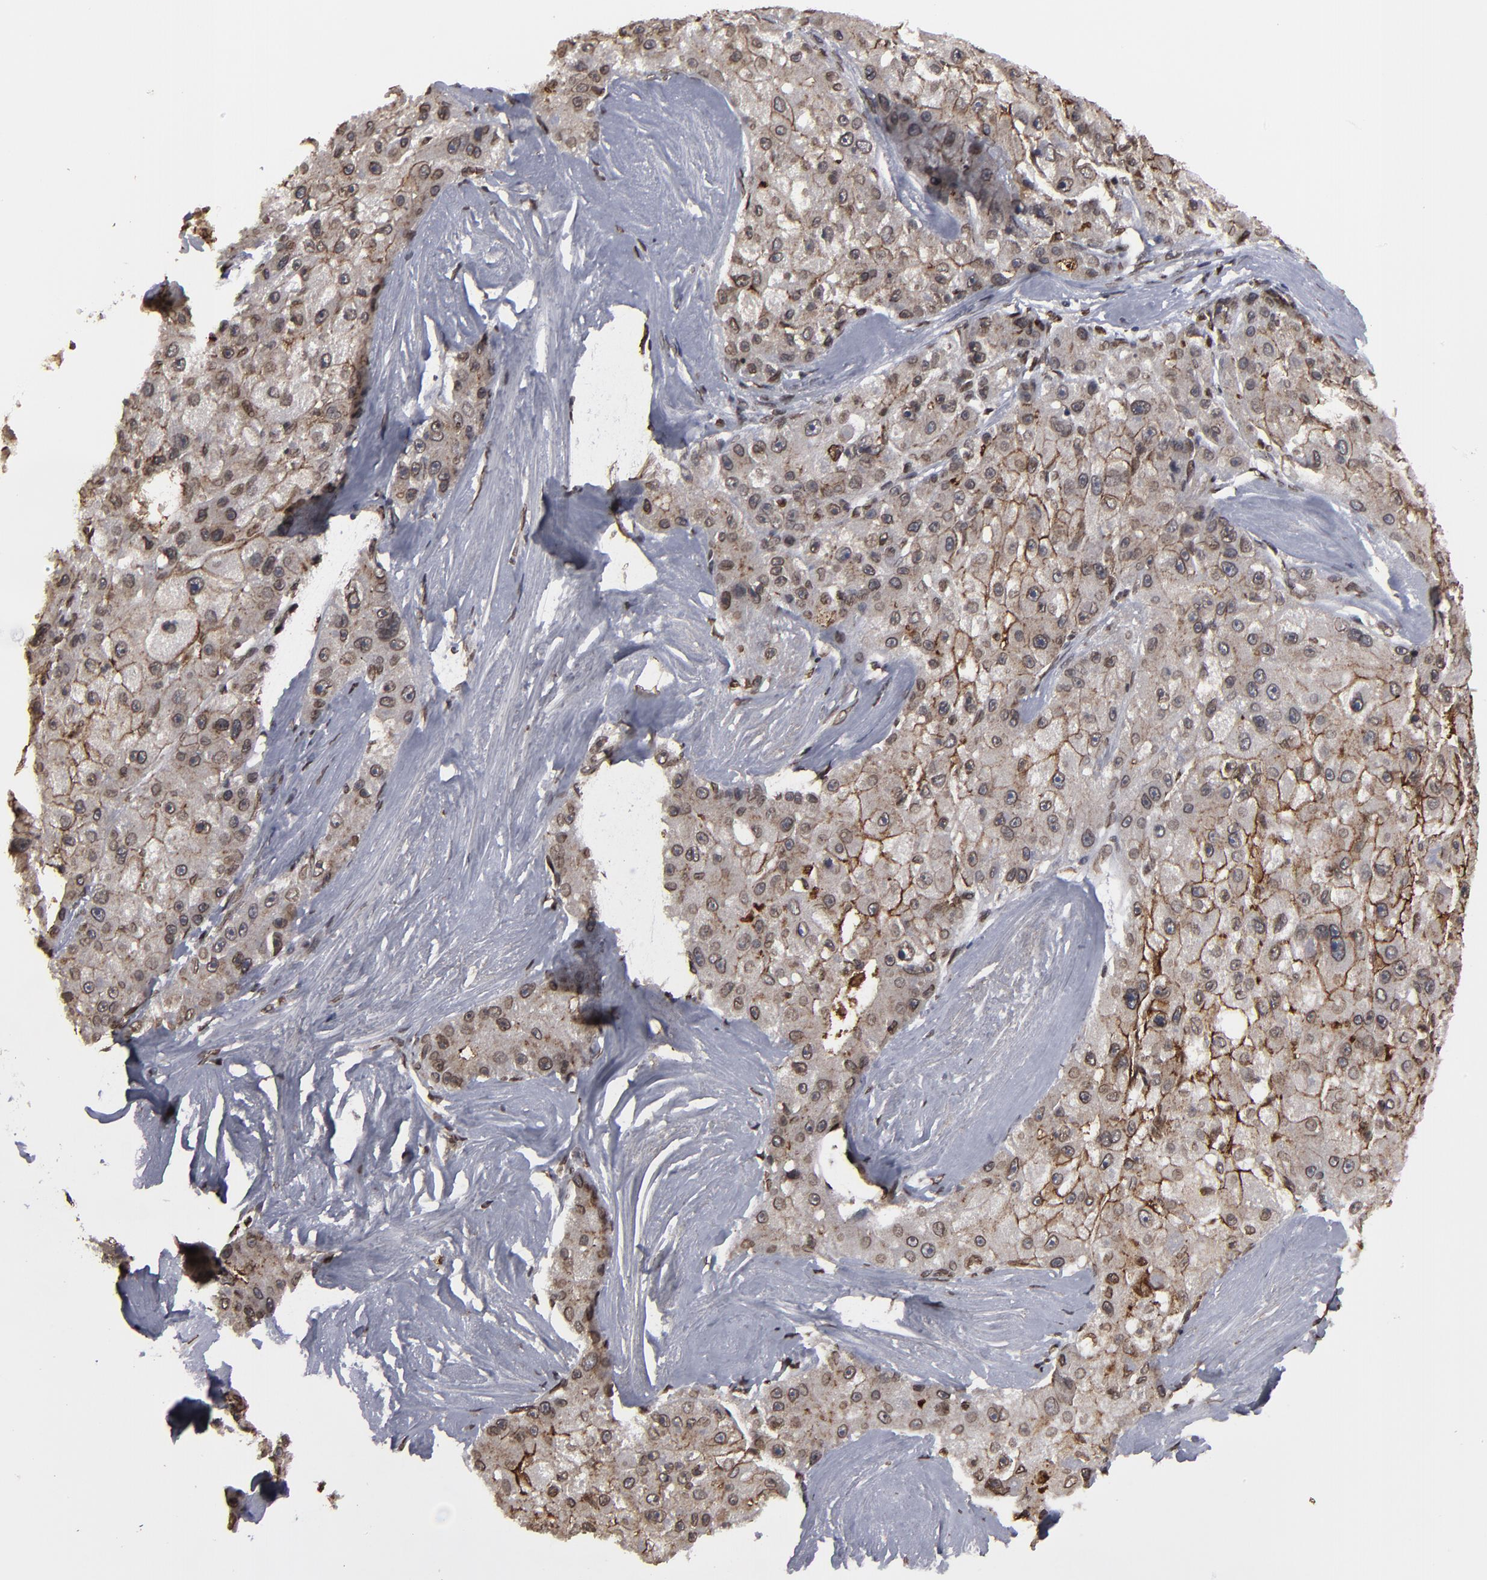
{"staining": {"intensity": "moderate", "quantity": "25%-75%", "location": "cytoplasmic/membranous,nuclear"}, "tissue": "liver cancer", "cell_type": "Tumor cells", "image_type": "cancer", "snomed": [{"axis": "morphology", "description": "Carcinoma, Hepatocellular, NOS"}, {"axis": "topography", "description": "Liver"}], "caption": "Approximately 25%-75% of tumor cells in liver hepatocellular carcinoma show moderate cytoplasmic/membranous and nuclear protein staining as visualized by brown immunohistochemical staining.", "gene": "BAZ1A", "patient": {"sex": "male", "age": 80}}